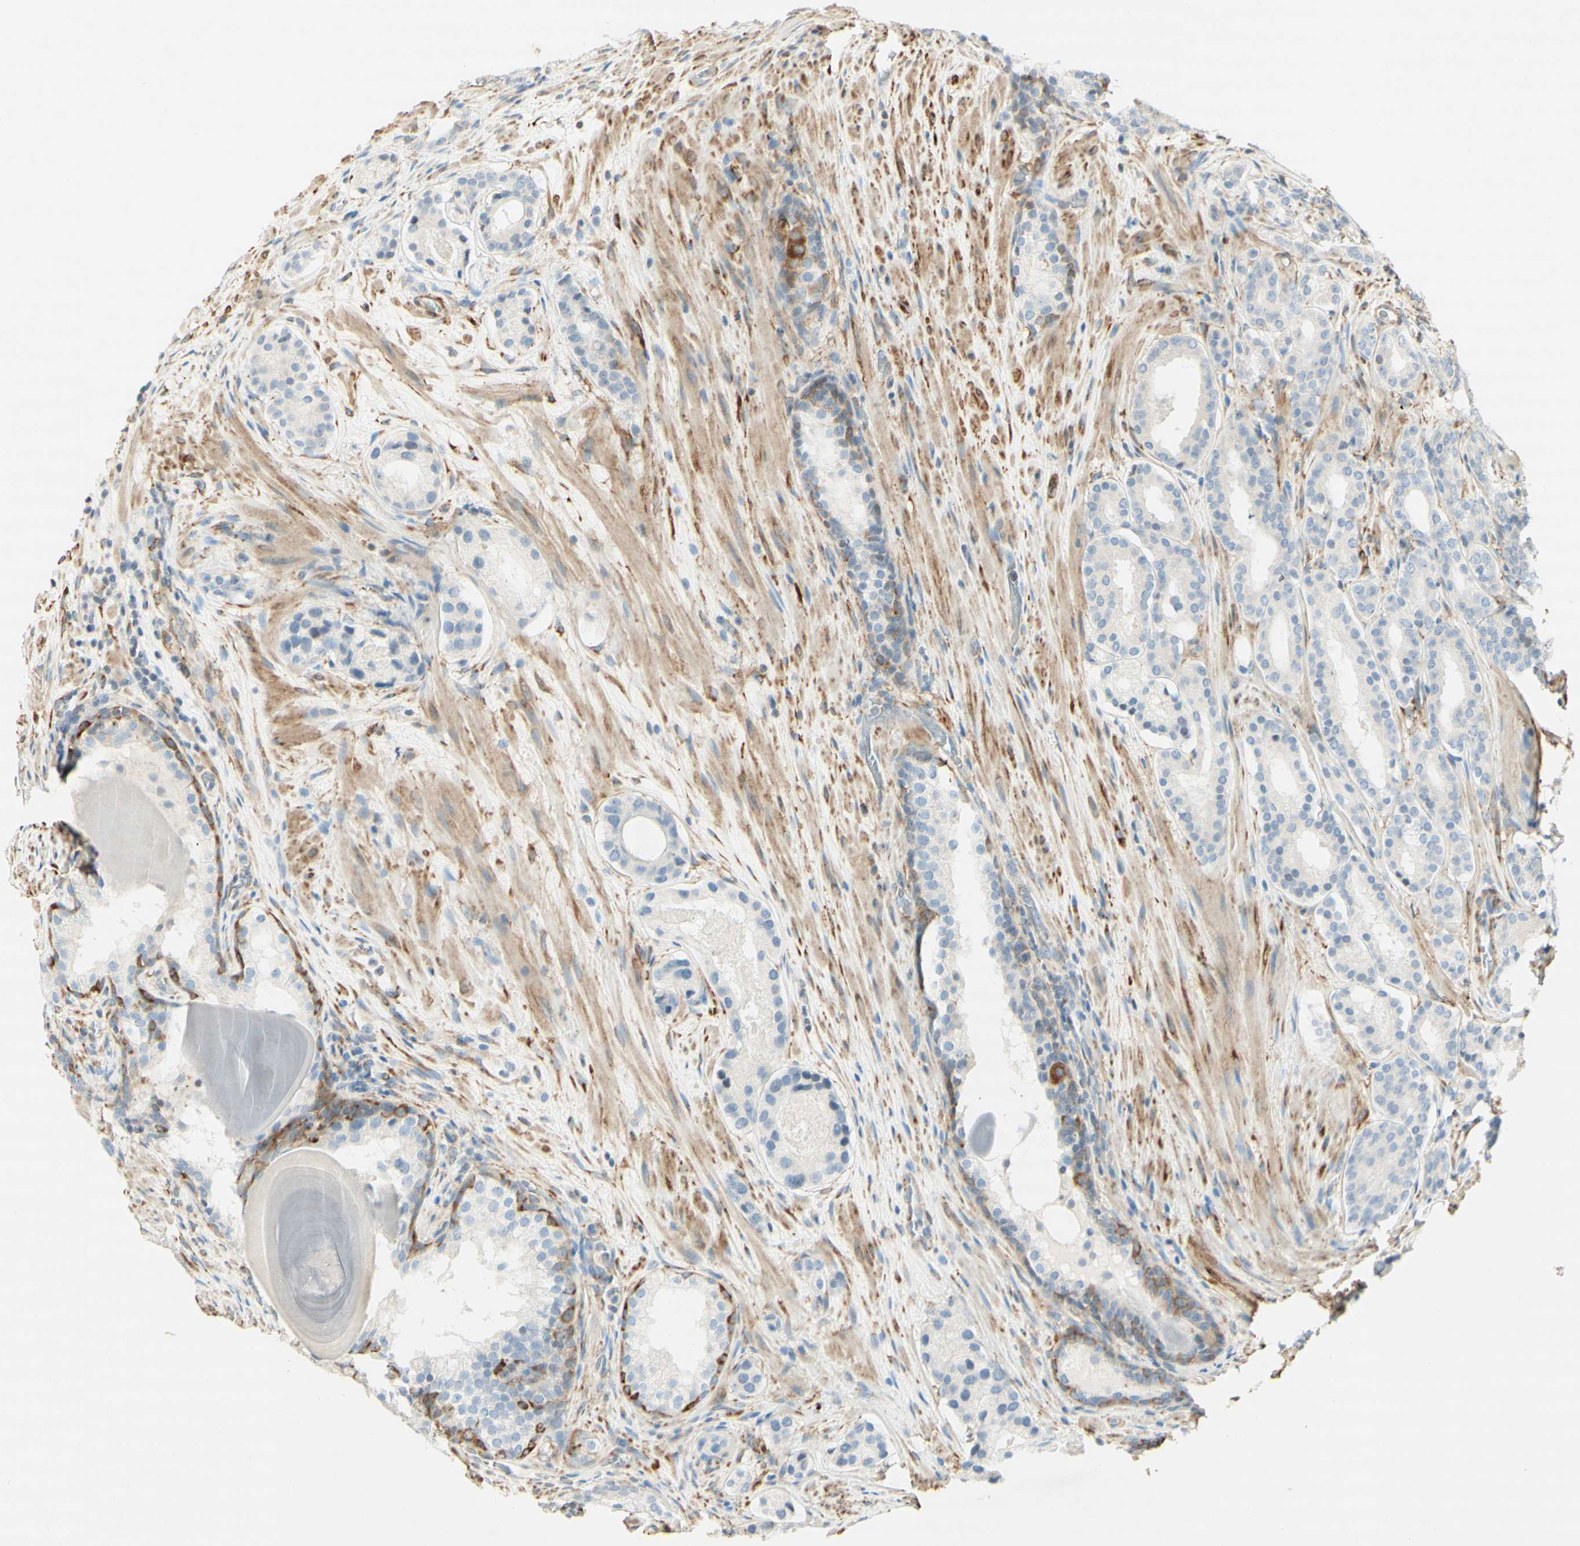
{"staining": {"intensity": "negative", "quantity": "none", "location": "none"}, "tissue": "prostate cancer", "cell_type": "Tumor cells", "image_type": "cancer", "snomed": [{"axis": "morphology", "description": "Adenocarcinoma, Low grade"}, {"axis": "topography", "description": "Prostate"}], "caption": "Immunohistochemical staining of adenocarcinoma (low-grade) (prostate) reveals no significant positivity in tumor cells.", "gene": "MAP1B", "patient": {"sex": "male", "age": 69}}